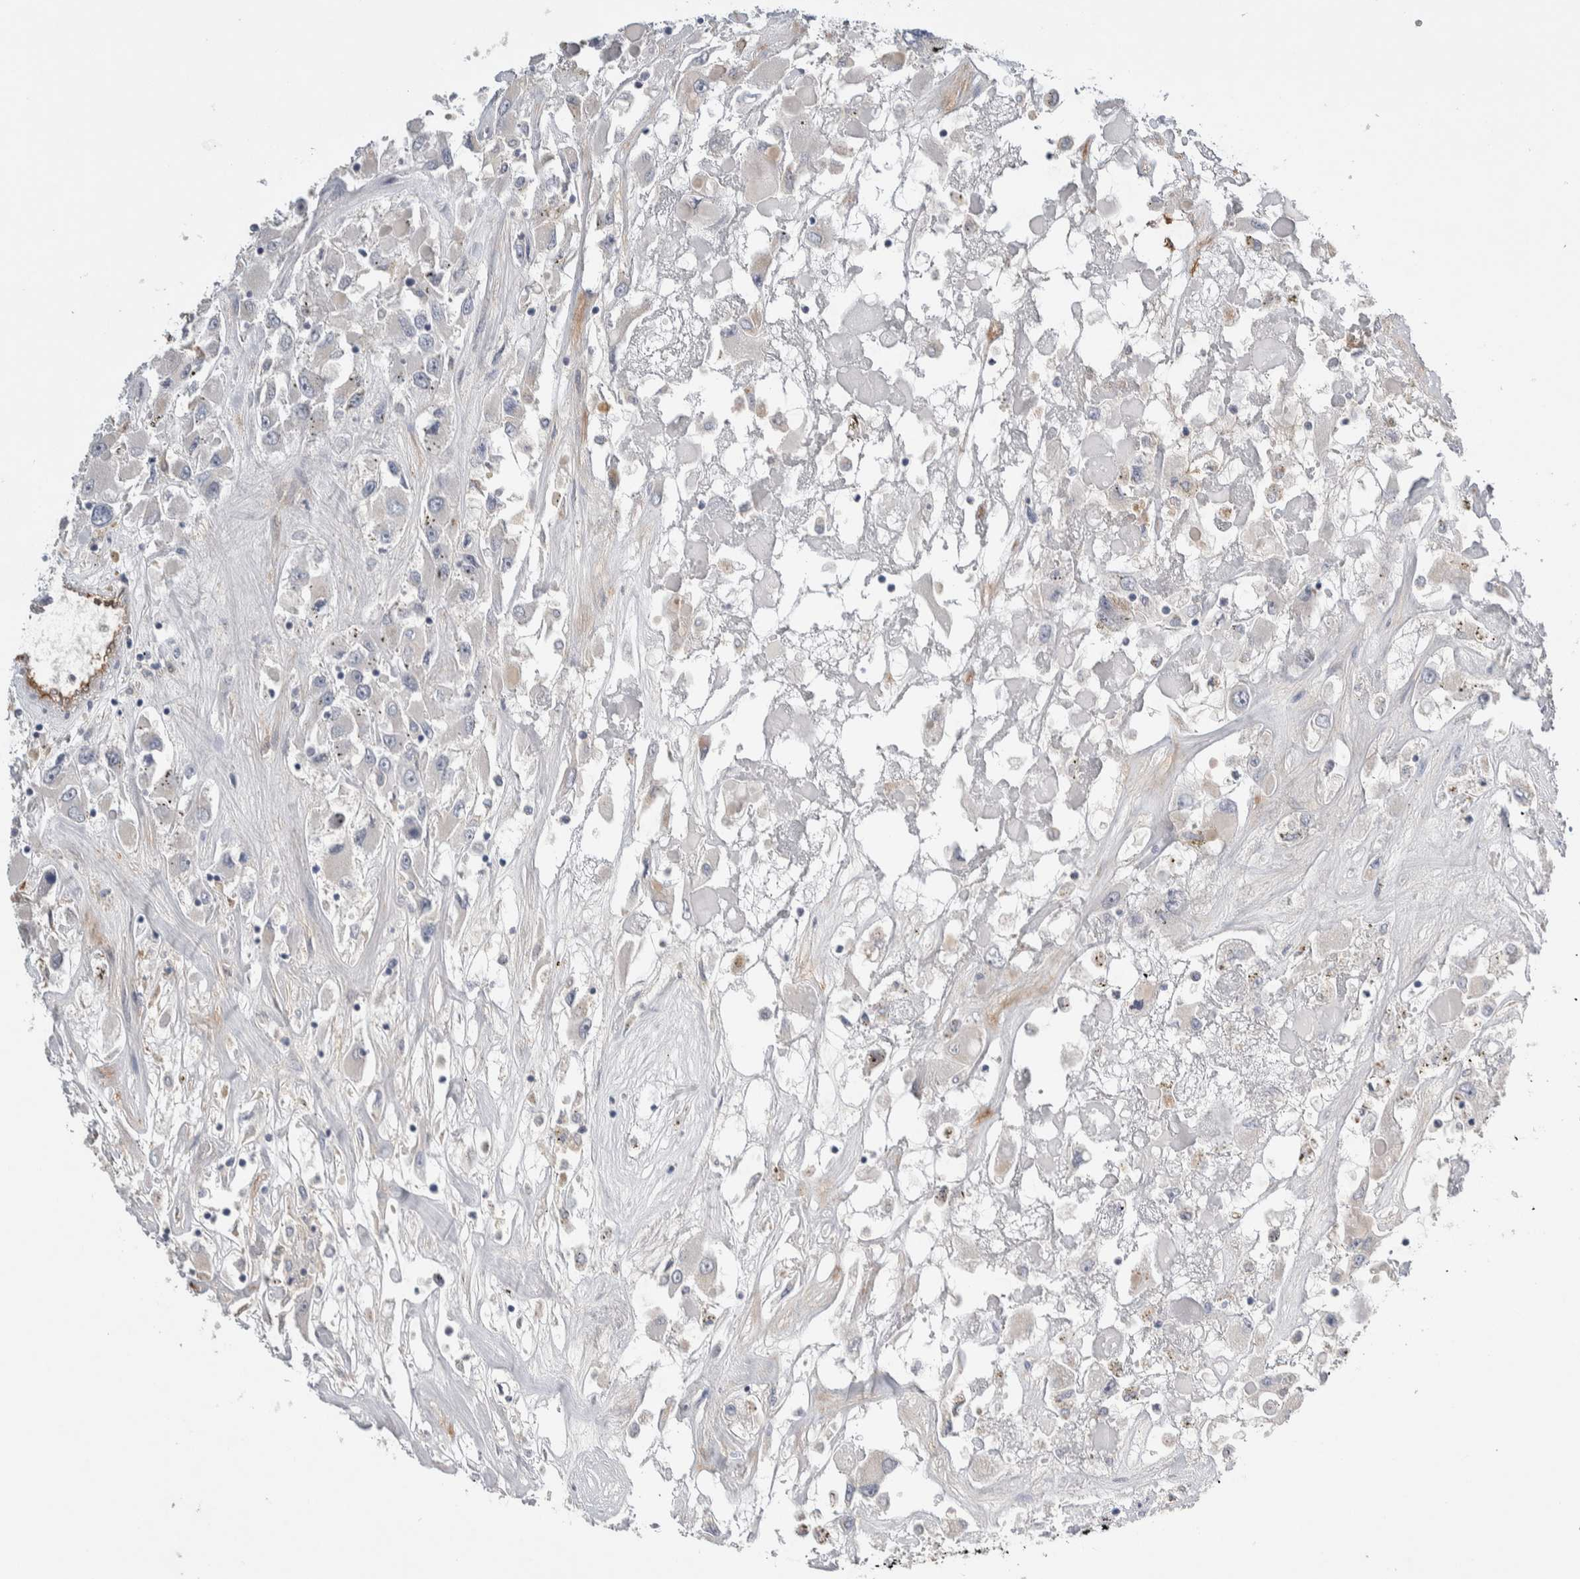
{"staining": {"intensity": "negative", "quantity": "none", "location": "none"}, "tissue": "renal cancer", "cell_type": "Tumor cells", "image_type": "cancer", "snomed": [{"axis": "morphology", "description": "Adenocarcinoma, NOS"}, {"axis": "topography", "description": "Kidney"}], "caption": "IHC of adenocarcinoma (renal) reveals no expression in tumor cells.", "gene": "CEP131", "patient": {"sex": "female", "age": 52}}